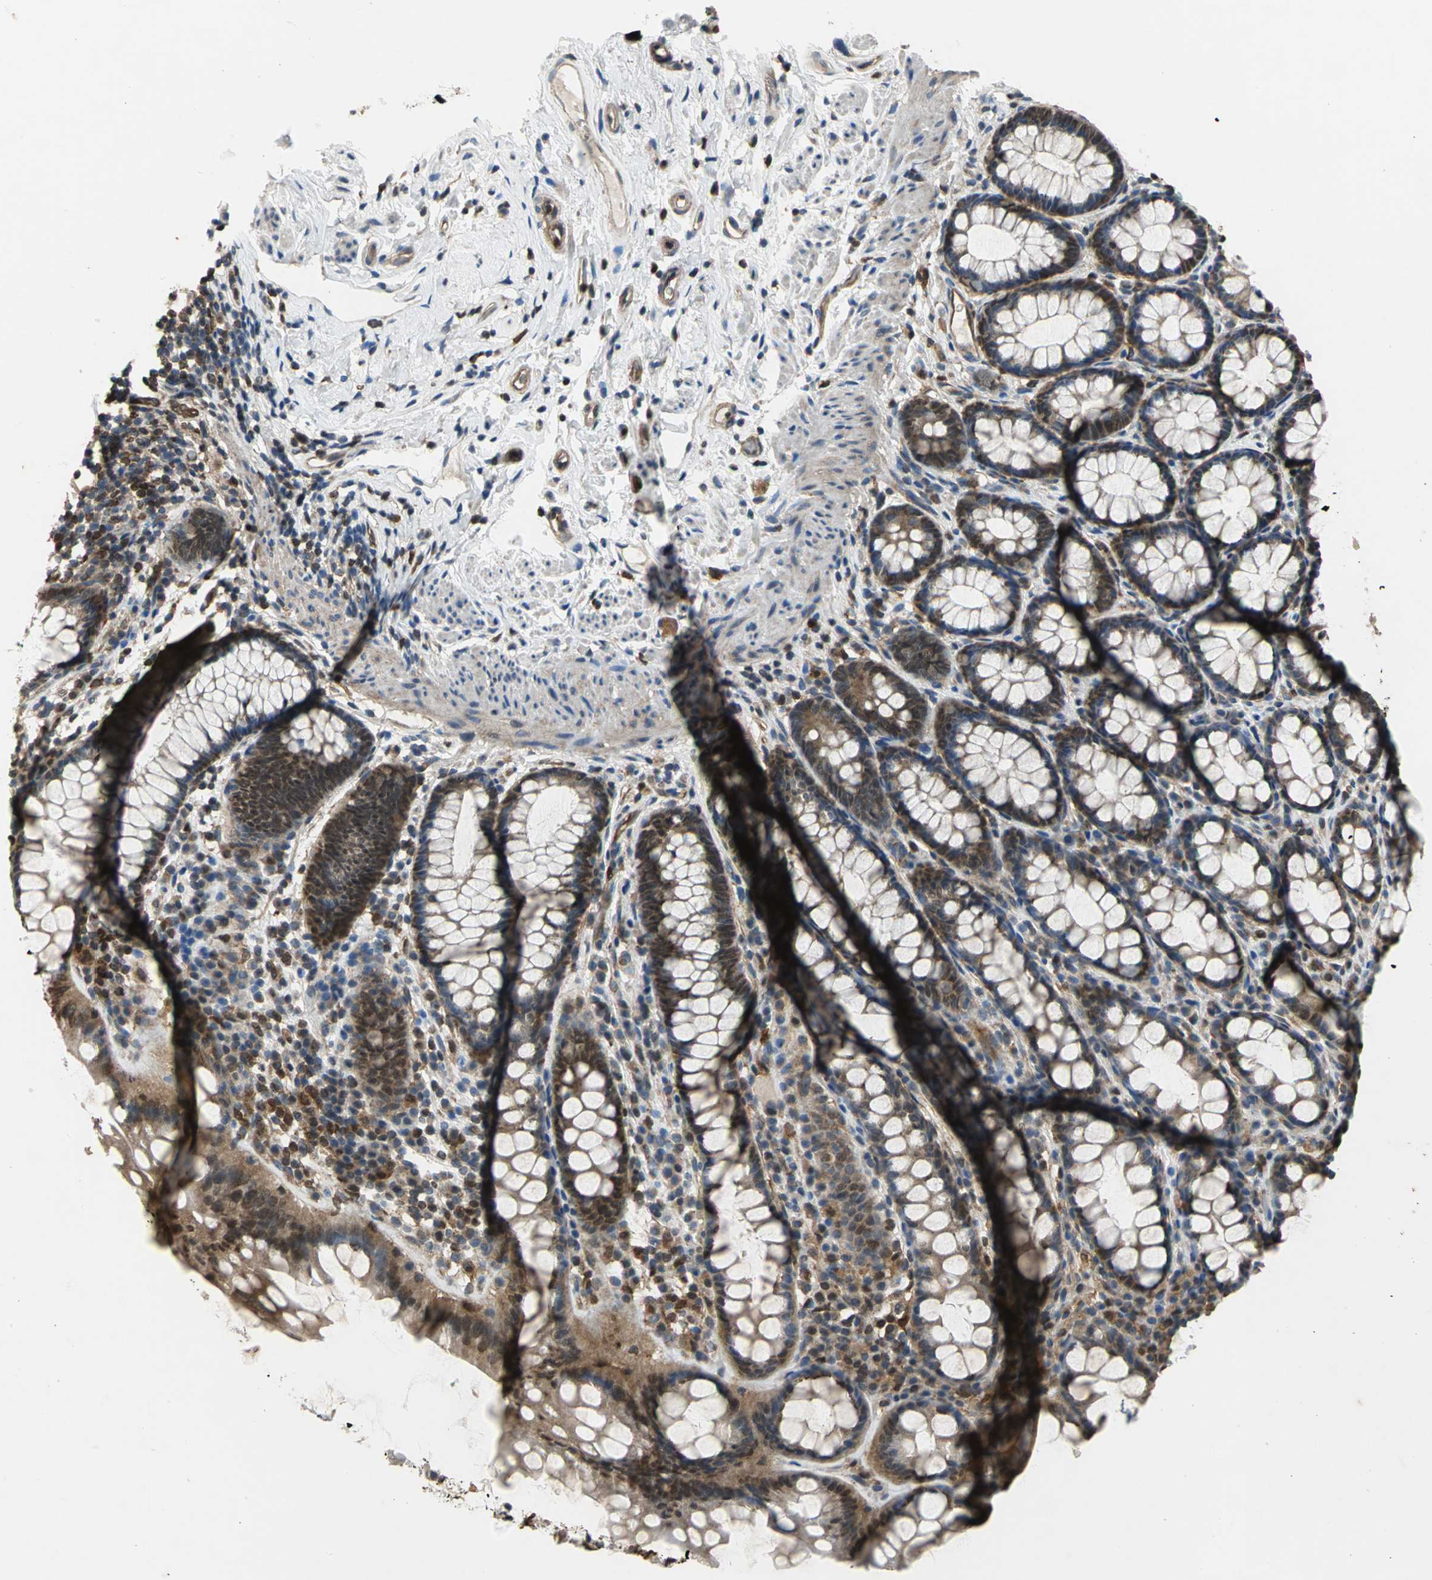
{"staining": {"intensity": "strong", "quantity": ">75%", "location": "cytoplasmic/membranous,nuclear"}, "tissue": "rectum", "cell_type": "Glandular cells", "image_type": "normal", "snomed": [{"axis": "morphology", "description": "Normal tissue, NOS"}, {"axis": "topography", "description": "Rectum"}], "caption": "DAB (3,3'-diaminobenzidine) immunohistochemical staining of normal rectum demonstrates strong cytoplasmic/membranous,nuclear protein expression in approximately >75% of glandular cells.", "gene": "AHR", "patient": {"sex": "male", "age": 92}}